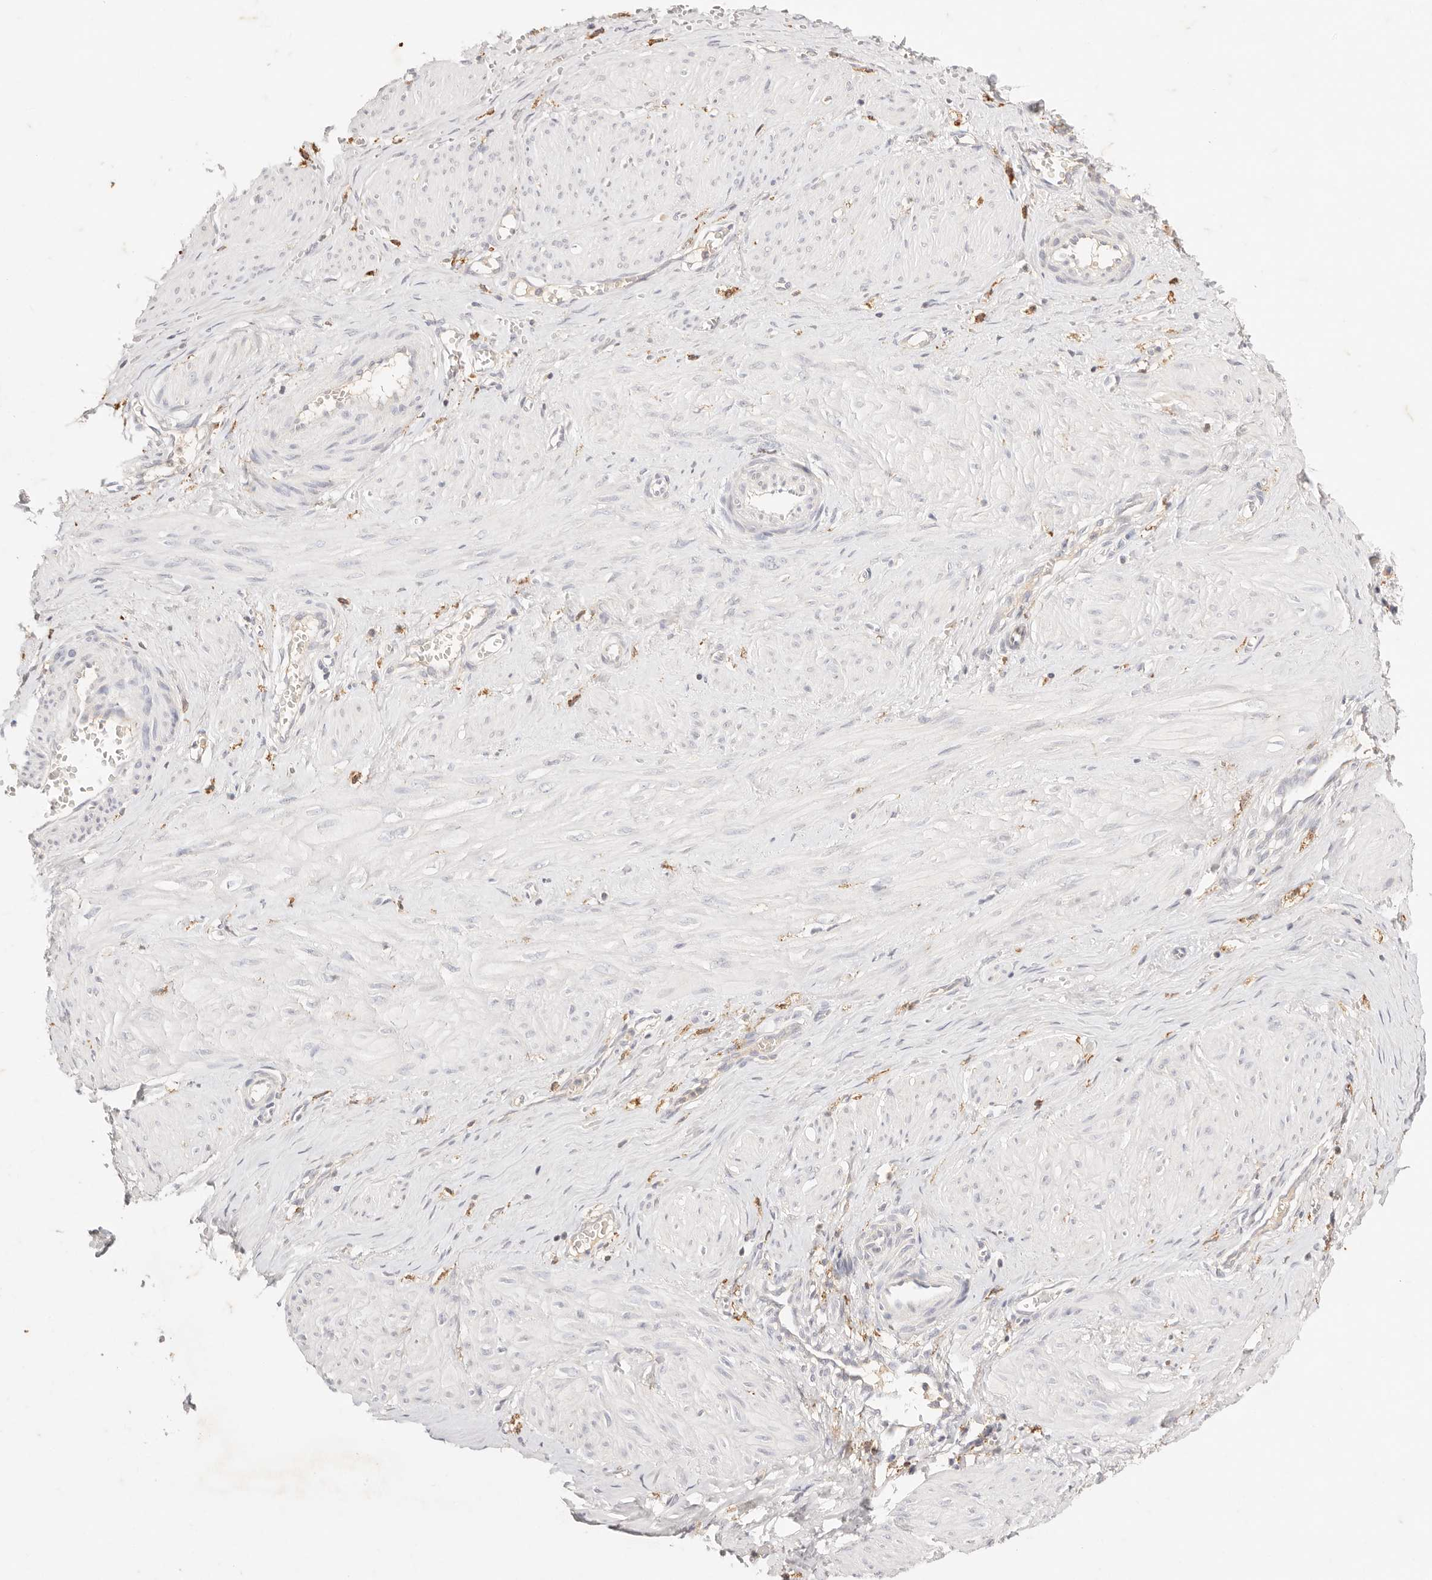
{"staining": {"intensity": "negative", "quantity": "none", "location": "none"}, "tissue": "smooth muscle", "cell_type": "Smooth muscle cells", "image_type": "normal", "snomed": [{"axis": "morphology", "description": "Normal tissue, NOS"}, {"axis": "topography", "description": "Endometrium"}], "caption": "This photomicrograph is of benign smooth muscle stained with immunohistochemistry to label a protein in brown with the nuclei are counter-stained blue. There is no positivity in smooth muscle cells.", "gene": "HK2", "patient": {"sex": "female", "age": 33}}